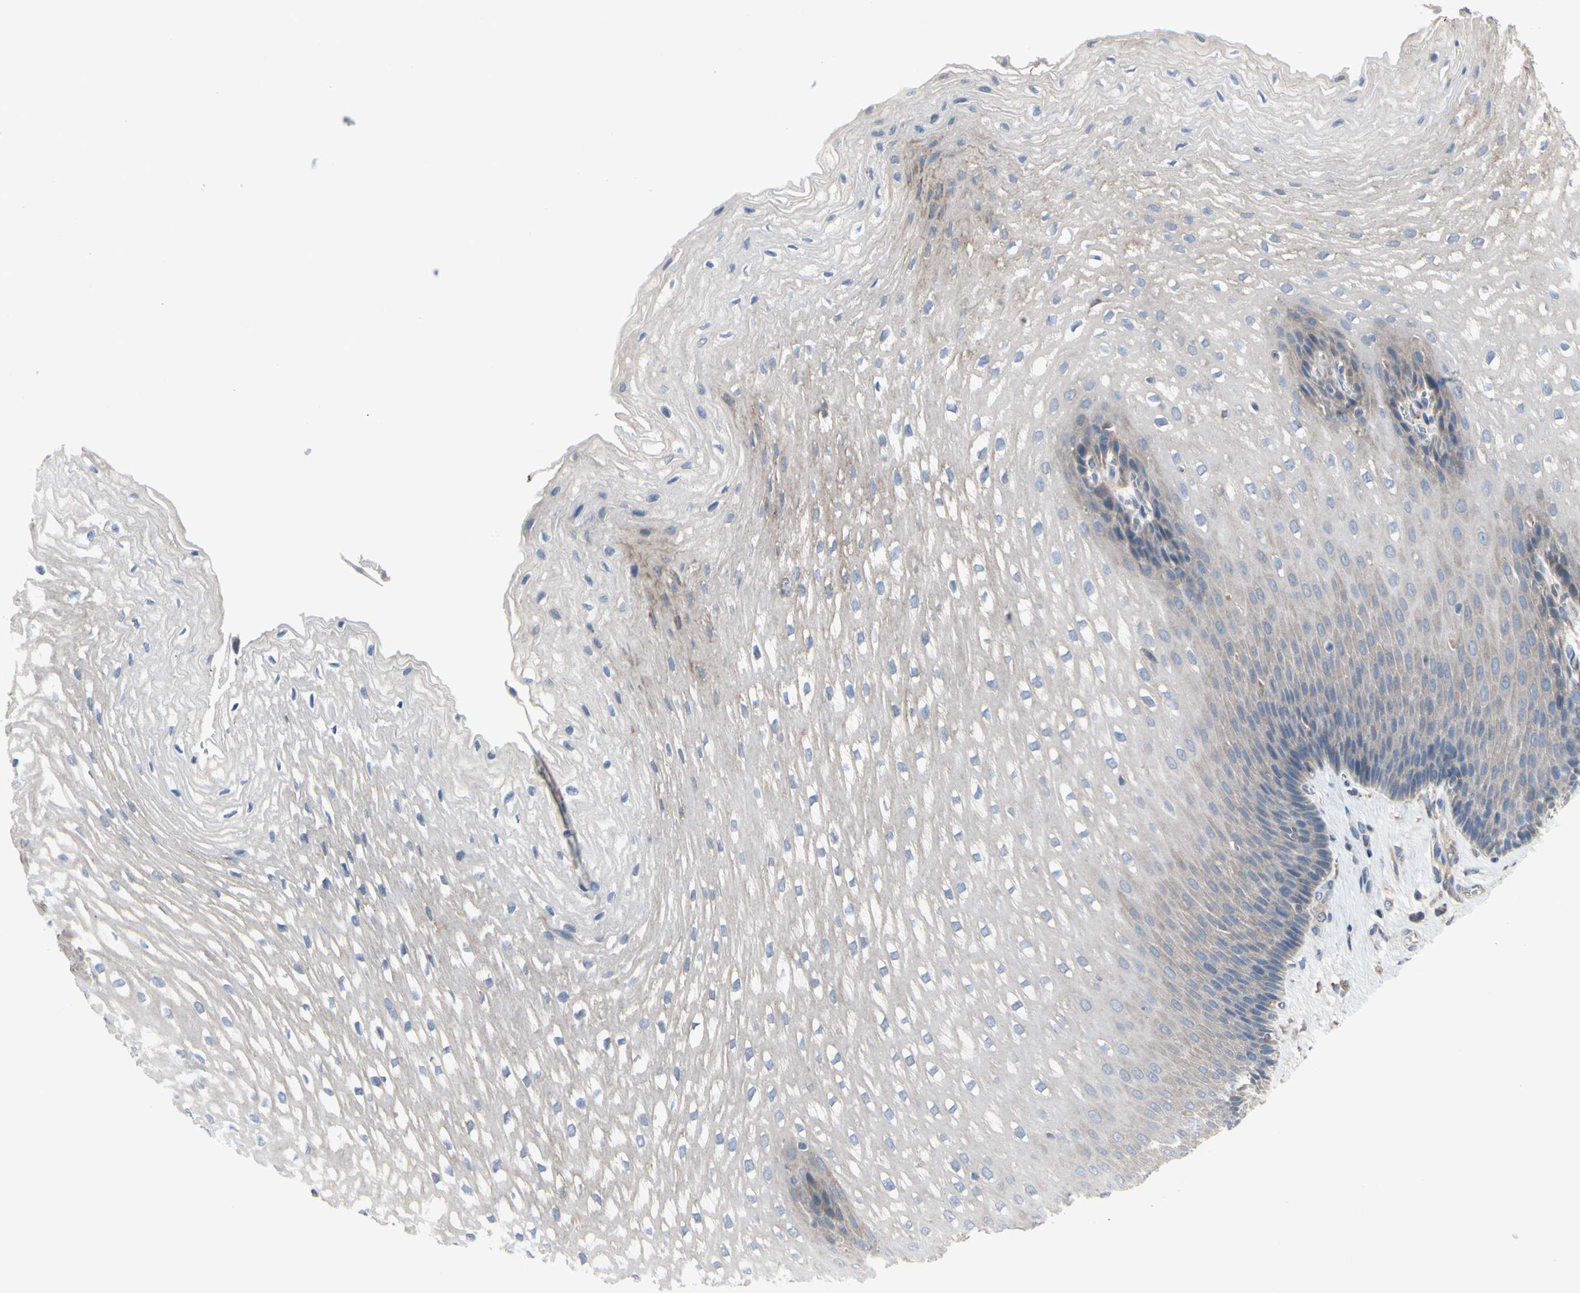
{"staining": {"intensity": "moderate", "quantity": "<25%", "location": "cytoplasmic/membranous"}, "tissue": "esophagus", "cell_type": "Squamous epithelial cells", "image_type": "normal", "snomed": [{"axis": "morphology", "description": "Normal tissue, NOS"}, {"axis": "topography", "description": "Esophagus"}], "caption": "Squamous epithelial cells display moderate cytoplasmic/membranous expression in approximately <25% of cells in normal esophagus.", "gene": "TTC14", "patient": {"sex": "male", "age": 48}}